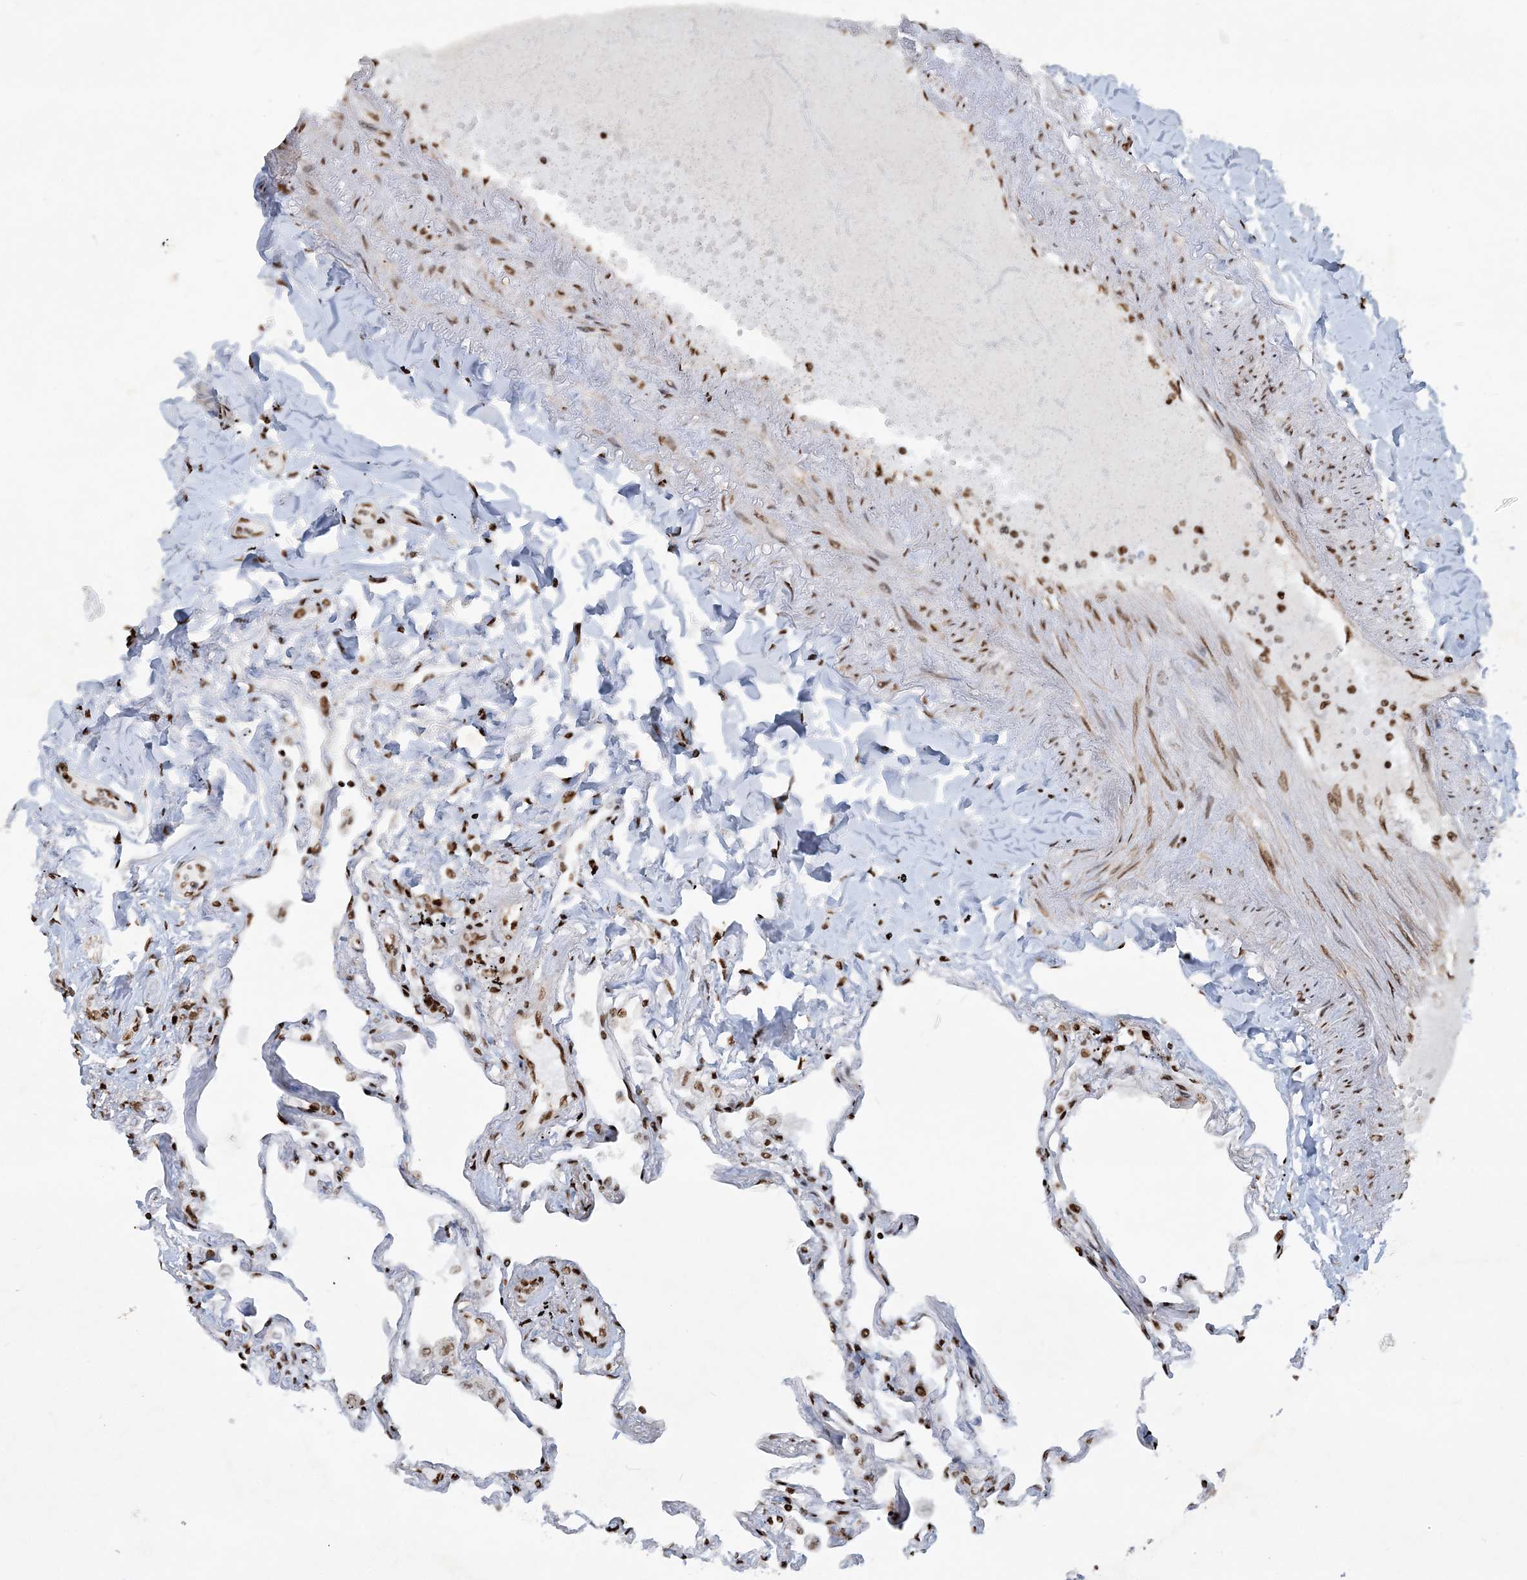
{"staining": {"intensity": "strong", "quantity": ">75%", "location": "nuclear"}, "tissue": "lung", "cell_type": "Alveolar cells", "image_type": "normal", "snomed": [{"axis": "morphology", "description": "Normal tissue, NOS"}, {"axis": "topography", "description": "Lung"}], "caption": "Brown immunohistochemical staining in normal lung reveals strong nuclear positivity in about >75% of alveolar cells.", "gene": "DELE1", "patient": {"sex": "female", "age": 67}}